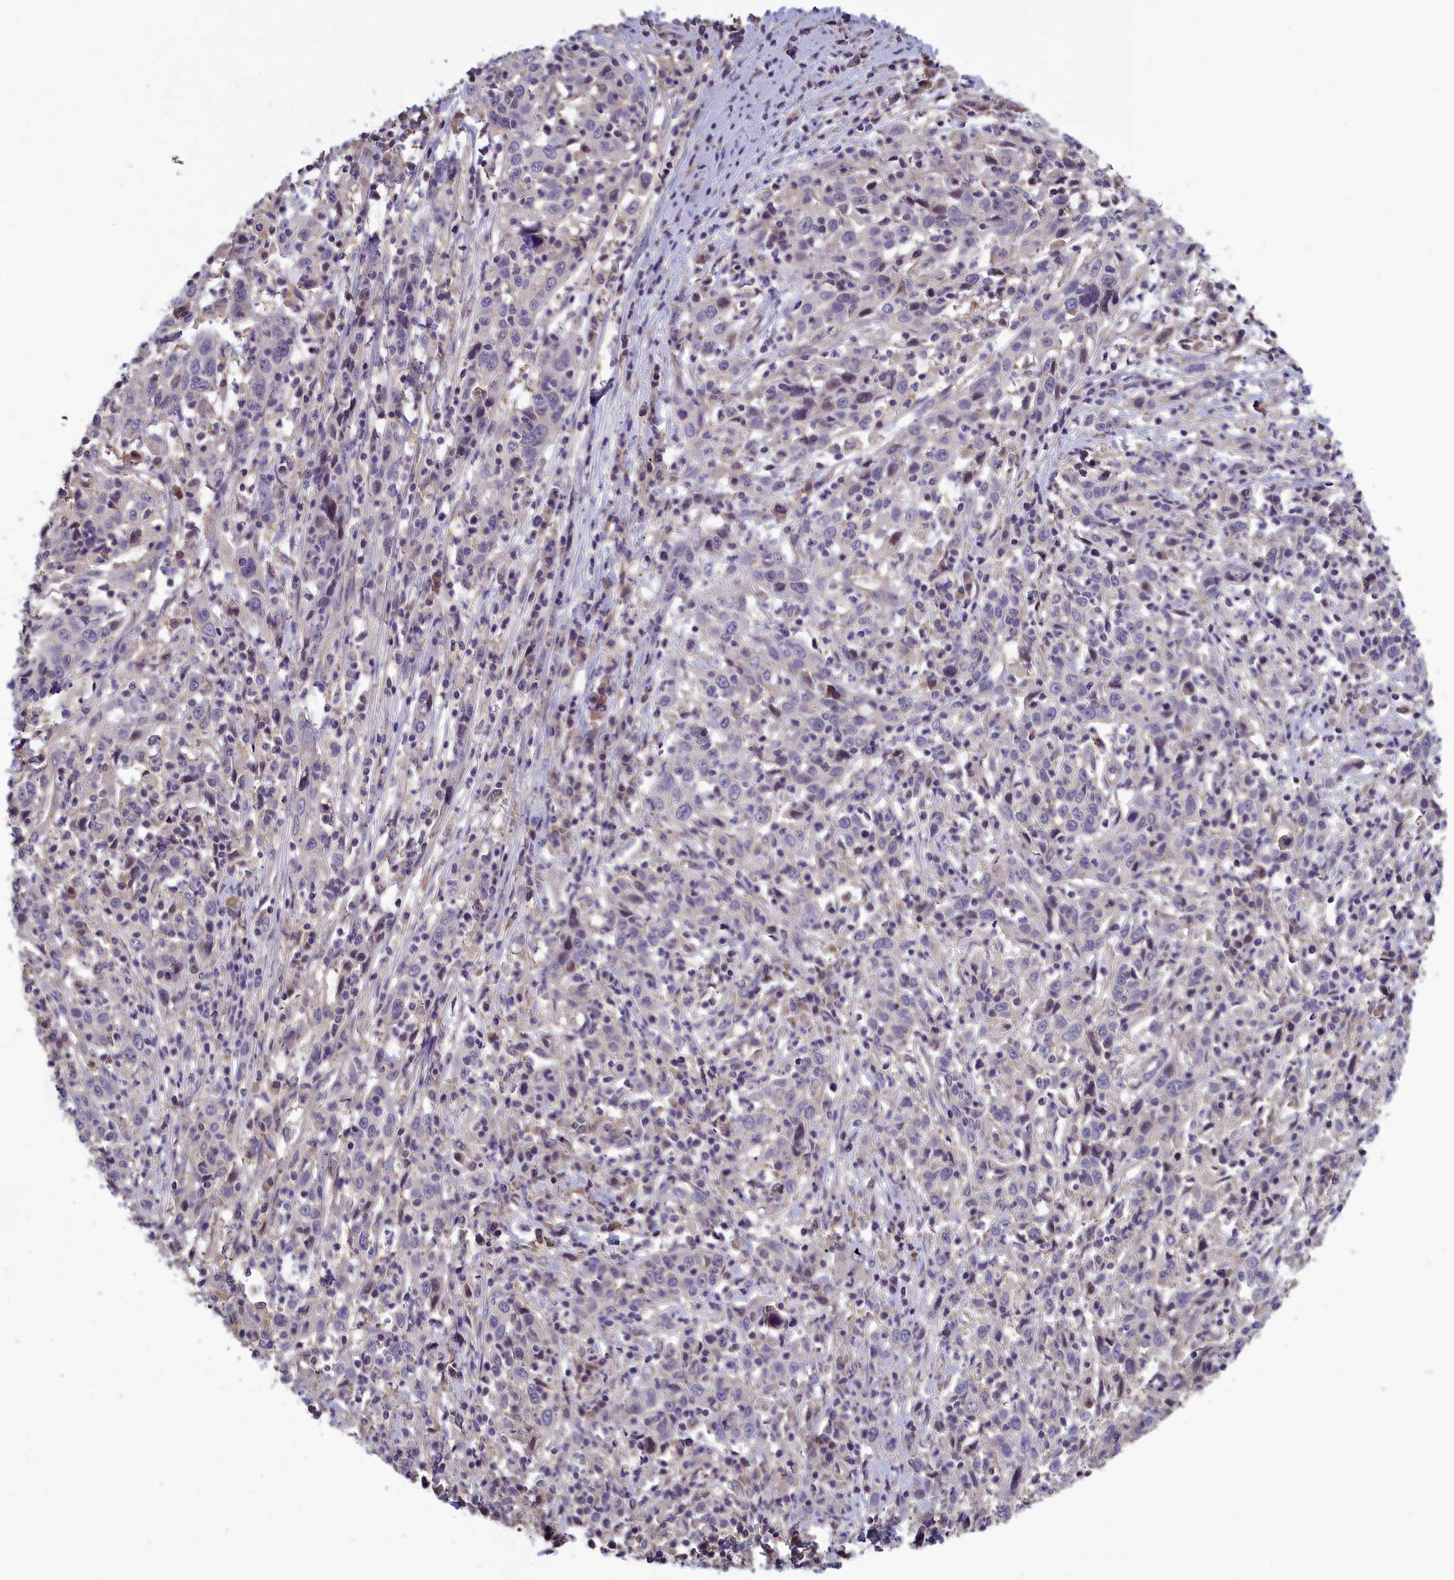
{"staining": {"intensity": "negative", "quantity": "none", "location": "none"}, "tissue": "cervical cancer", "cell_type": "Tumor cells", "image_type": "cancer", "snomed": [{"axis": "morphology", "description": "Squamous cell carcinoma, NOS"}, {"axis": "topography", "description": "Cervix"}], "caption": "IHC of human cervical squamous cell carcinoma displays no staining in tumor cells. (Stains: DAB (3,3'-diaminobenzidine) immunohistochemistry (IHC) with hematoxylin counter stain, Microscopy: brightfield microscopy at high magnification).", "gene": "HECA", "patient": {"sex": "female", "age": 46}}